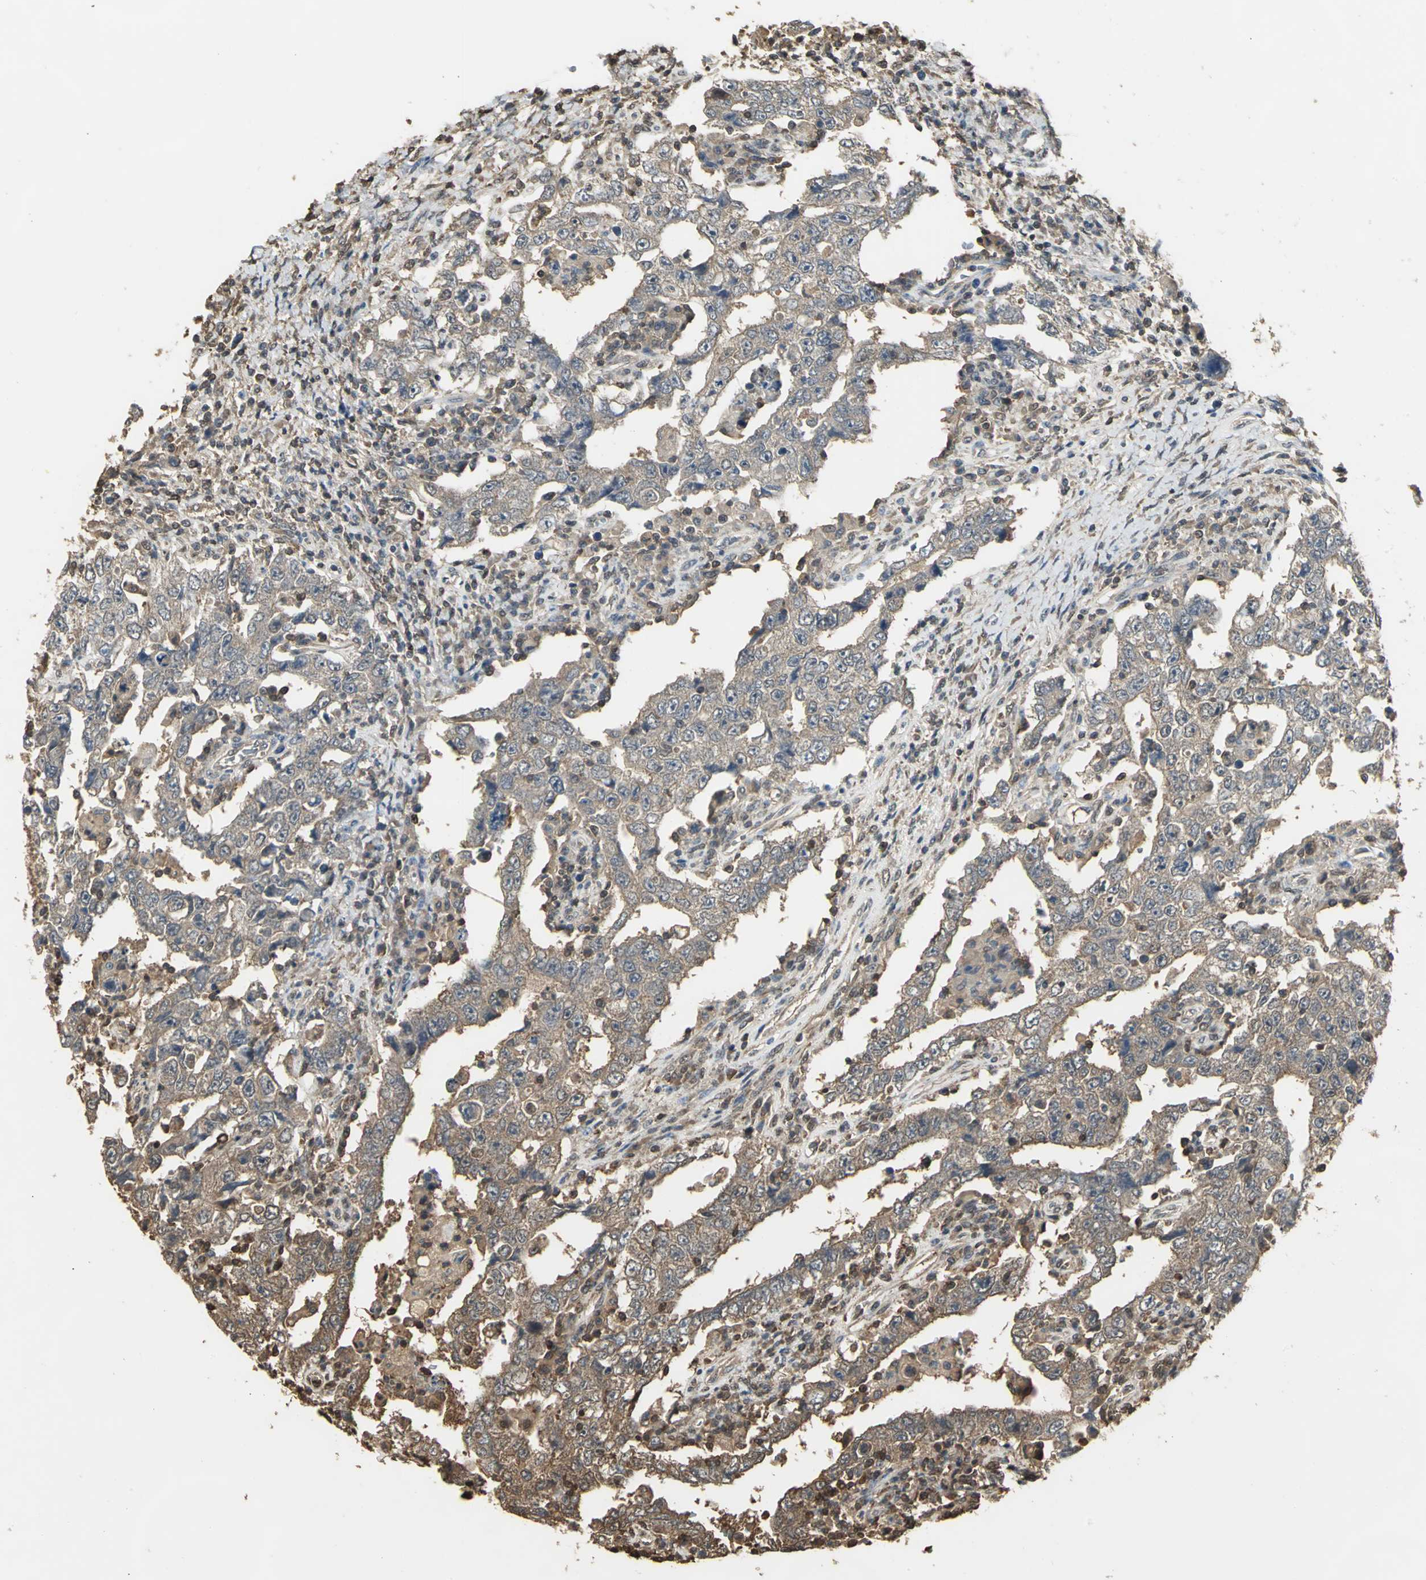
{"staining": {"intensity": "moderate", "quantity": ">75%", "location": "cytoplasmic/membranous"}, "tissue": "testis cancer", "cell_type": "Tumor cells", "image_type": "cancer", "snomed": [{"axis": "morphology", "description": "Carcinoma, Embryonal, NOS"}, {"axis": "topography", "description": "Testis"}], "caption": "Immunohistochemical staining of testis embryonal carcinoma demonstrates medium levels of moderate cytoplasmic/membranous expression in approximately >75% of tumor cells.", "gene": "PARK7", "patient": {"sex": "male", "age": 26}}